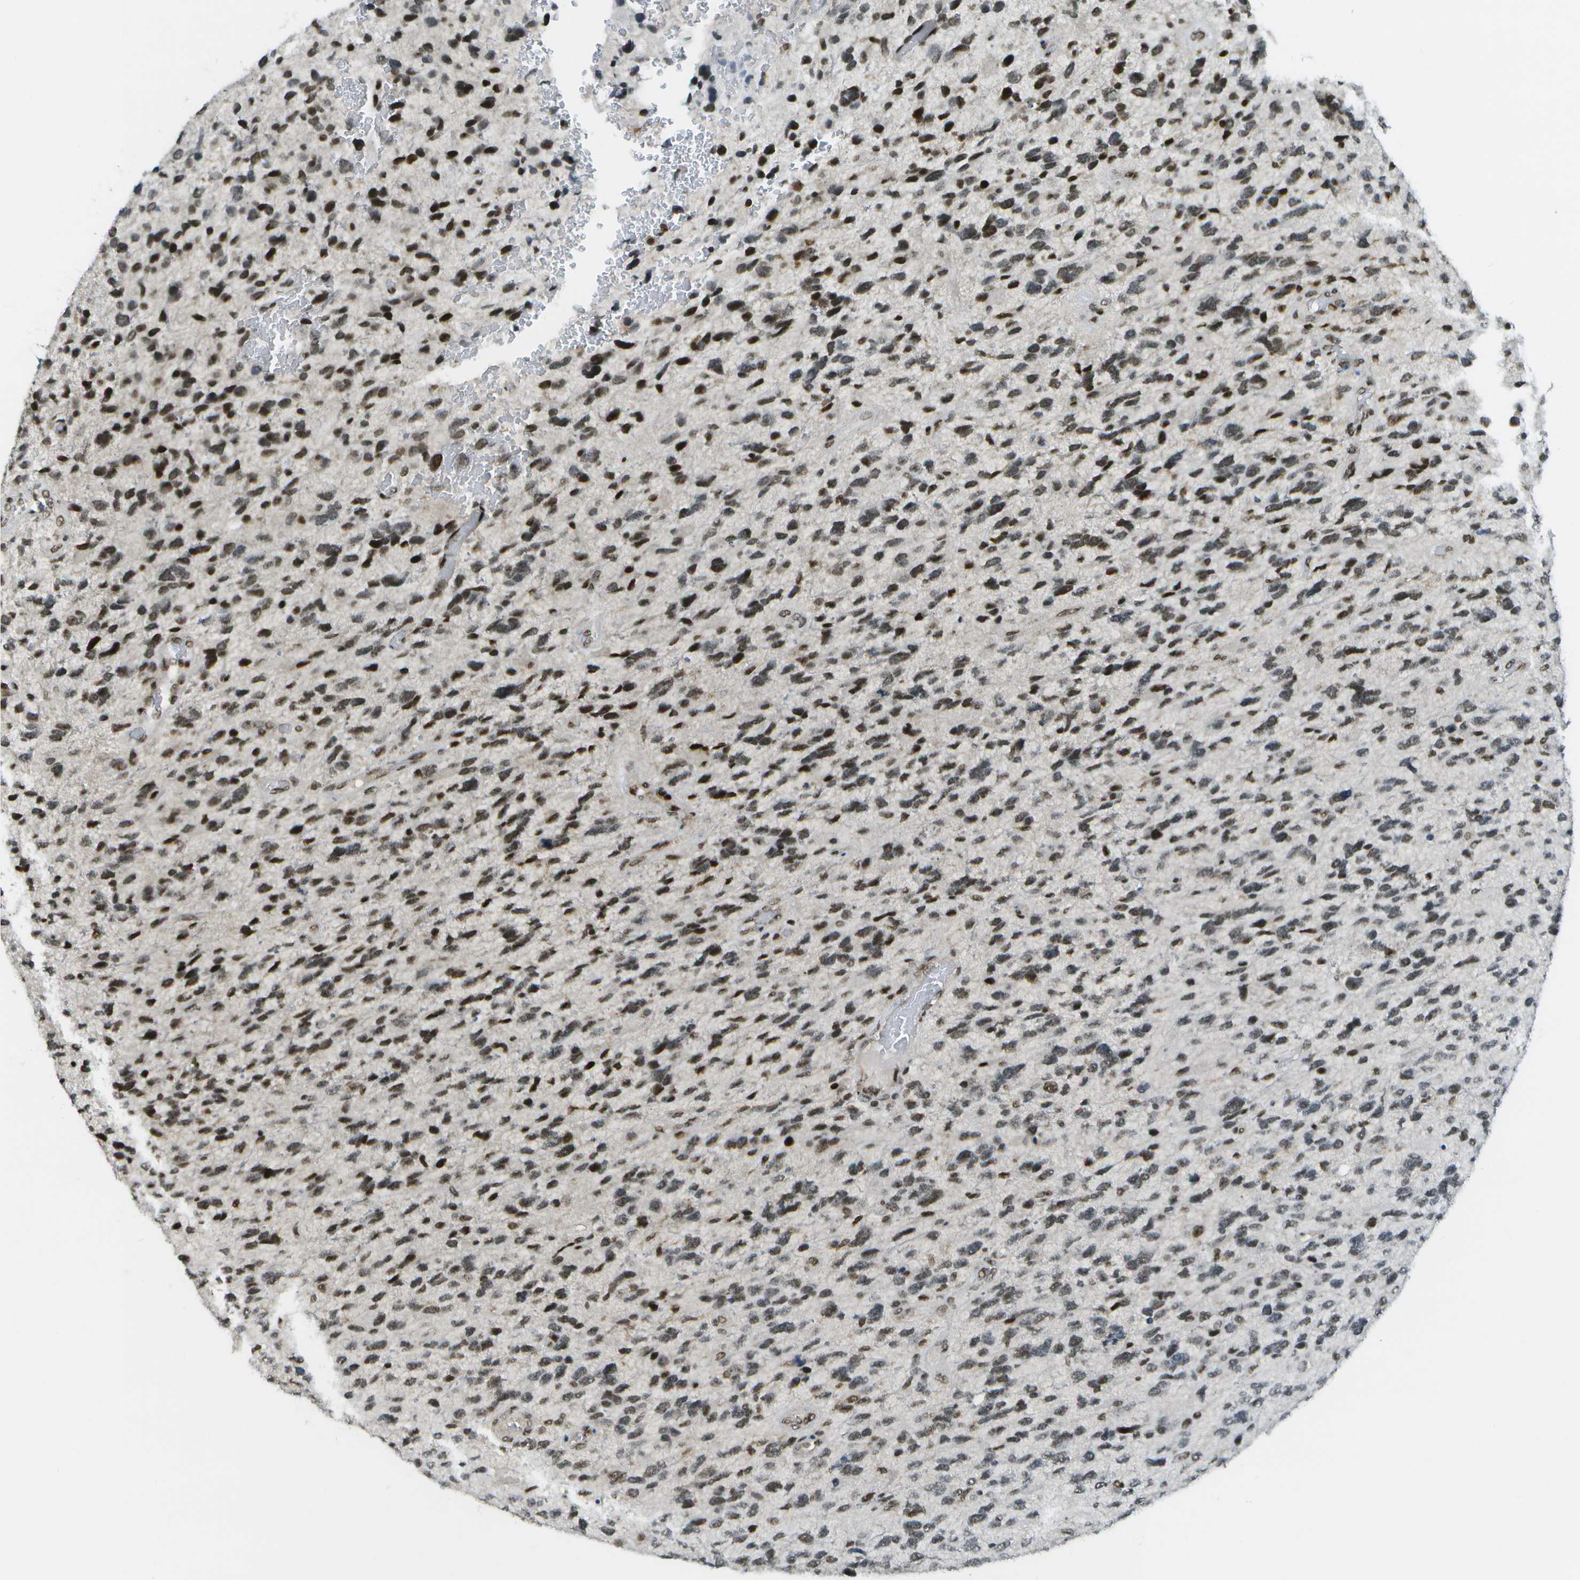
{"staining": {"intensity": "strong", "quantity": "25%-75%", "location": "nuclear"}, "tissue": "glioma", "cell_type": "Tumor cells", "image_type": "cancer", "snomed": [{"axis": "morphology", "description": "Glioma, malignant, High grade"}, {"axis": "topography", "description": "Brain"}], "caption": "Human glioma stained with a brown dye demonstrates strong nuclear positive expression in approximately 25%-75% of tumor cells.", "gene": "IRF7", "patient": {"sex": "female", "age": 58}}